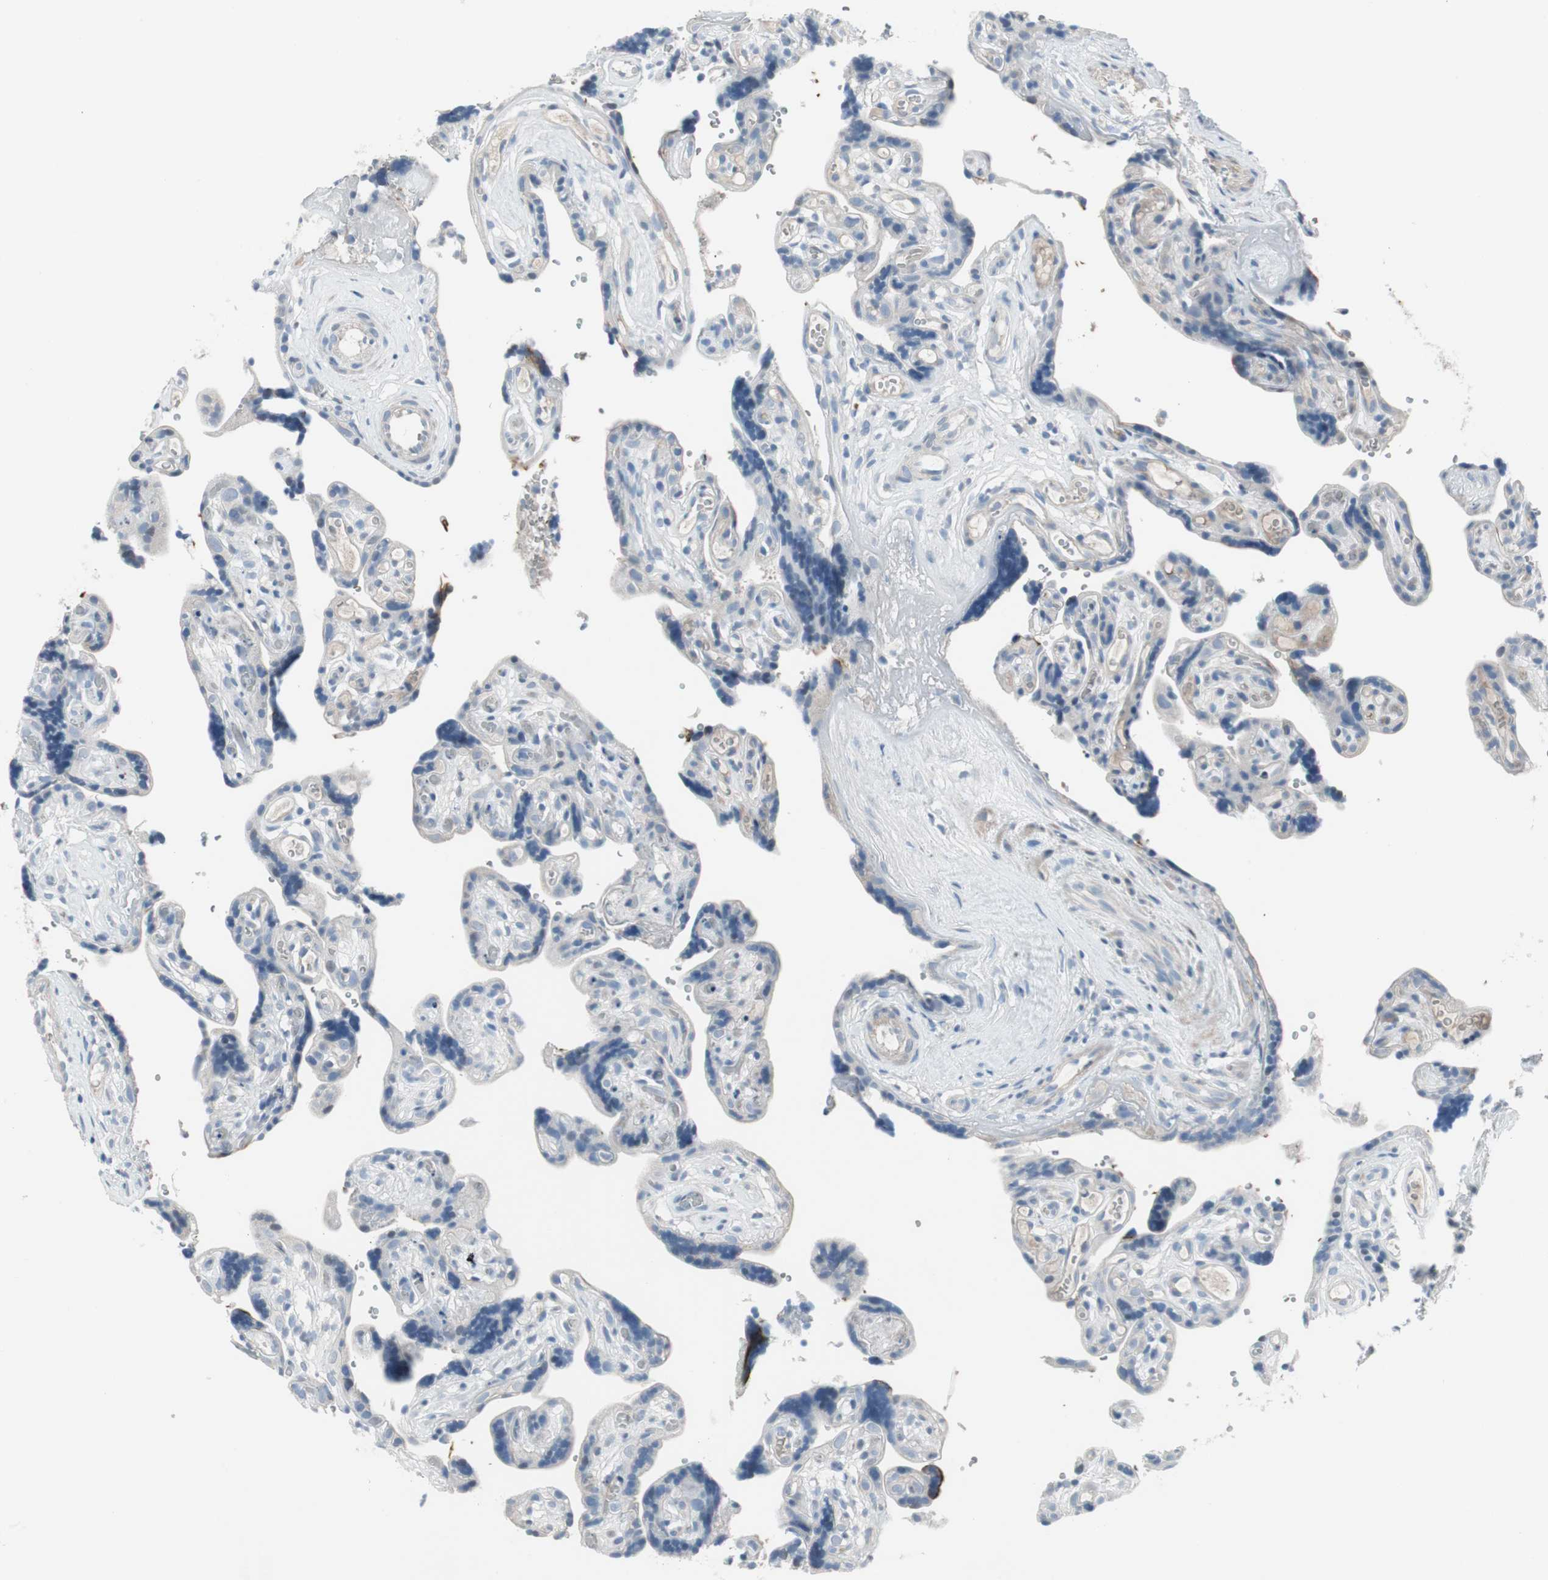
{"staining": {"intensity": "negative", "quantity": "none", "location": "none"}, "tissue": "placenta", "cell_type": "Decidual cells", "image_type": "normal", "snomed": [{"axis": "morphology", "description": "Normal tissue, NOS"}, {"axis": "topography", "description": "Placenta"}], "caption": "IHC micrograph of normal human placenta stained for a protein (brown), which reveals no positivity in decidual cells.", "gene": "PIGR", "patient": {"sex": "female", "age": 30}}